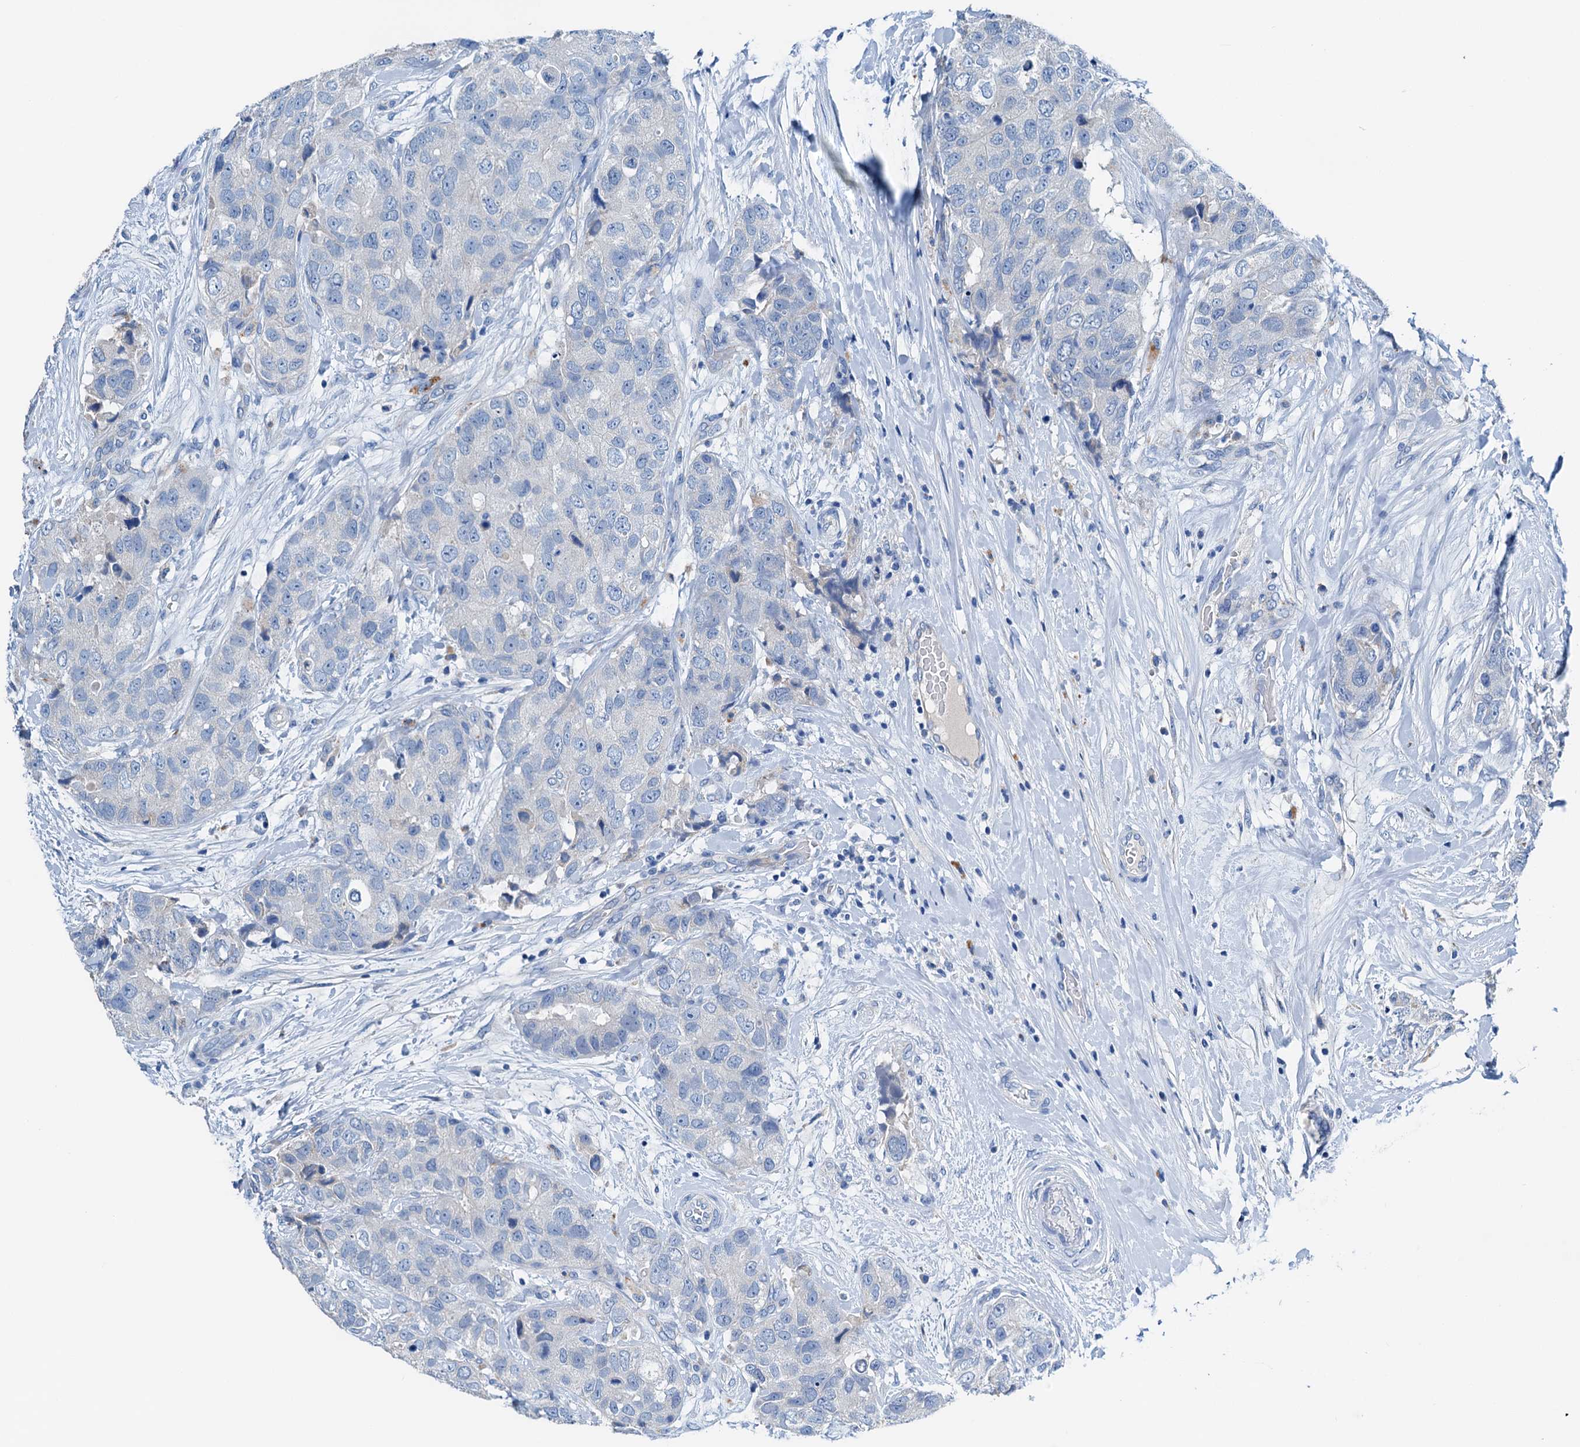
{"staining": {"intensity": "negative", "quantity": "none", "location": "none"}, "tissue": "breast cancer", "cell_type": "Tumor cells", "image_type": "cancer", "snomed": [{"axis": "morphology", "description": "Duct carcinoma"}, {"axis": "topography", "description": "Breast"}], "caption": "Immunohistochemistry image of human breast cancer stained for a protein (brown), which shows no staining in tumor cells.", "gene": "C1QTNF4", "patient": {"sex": "female", "age": 62}}